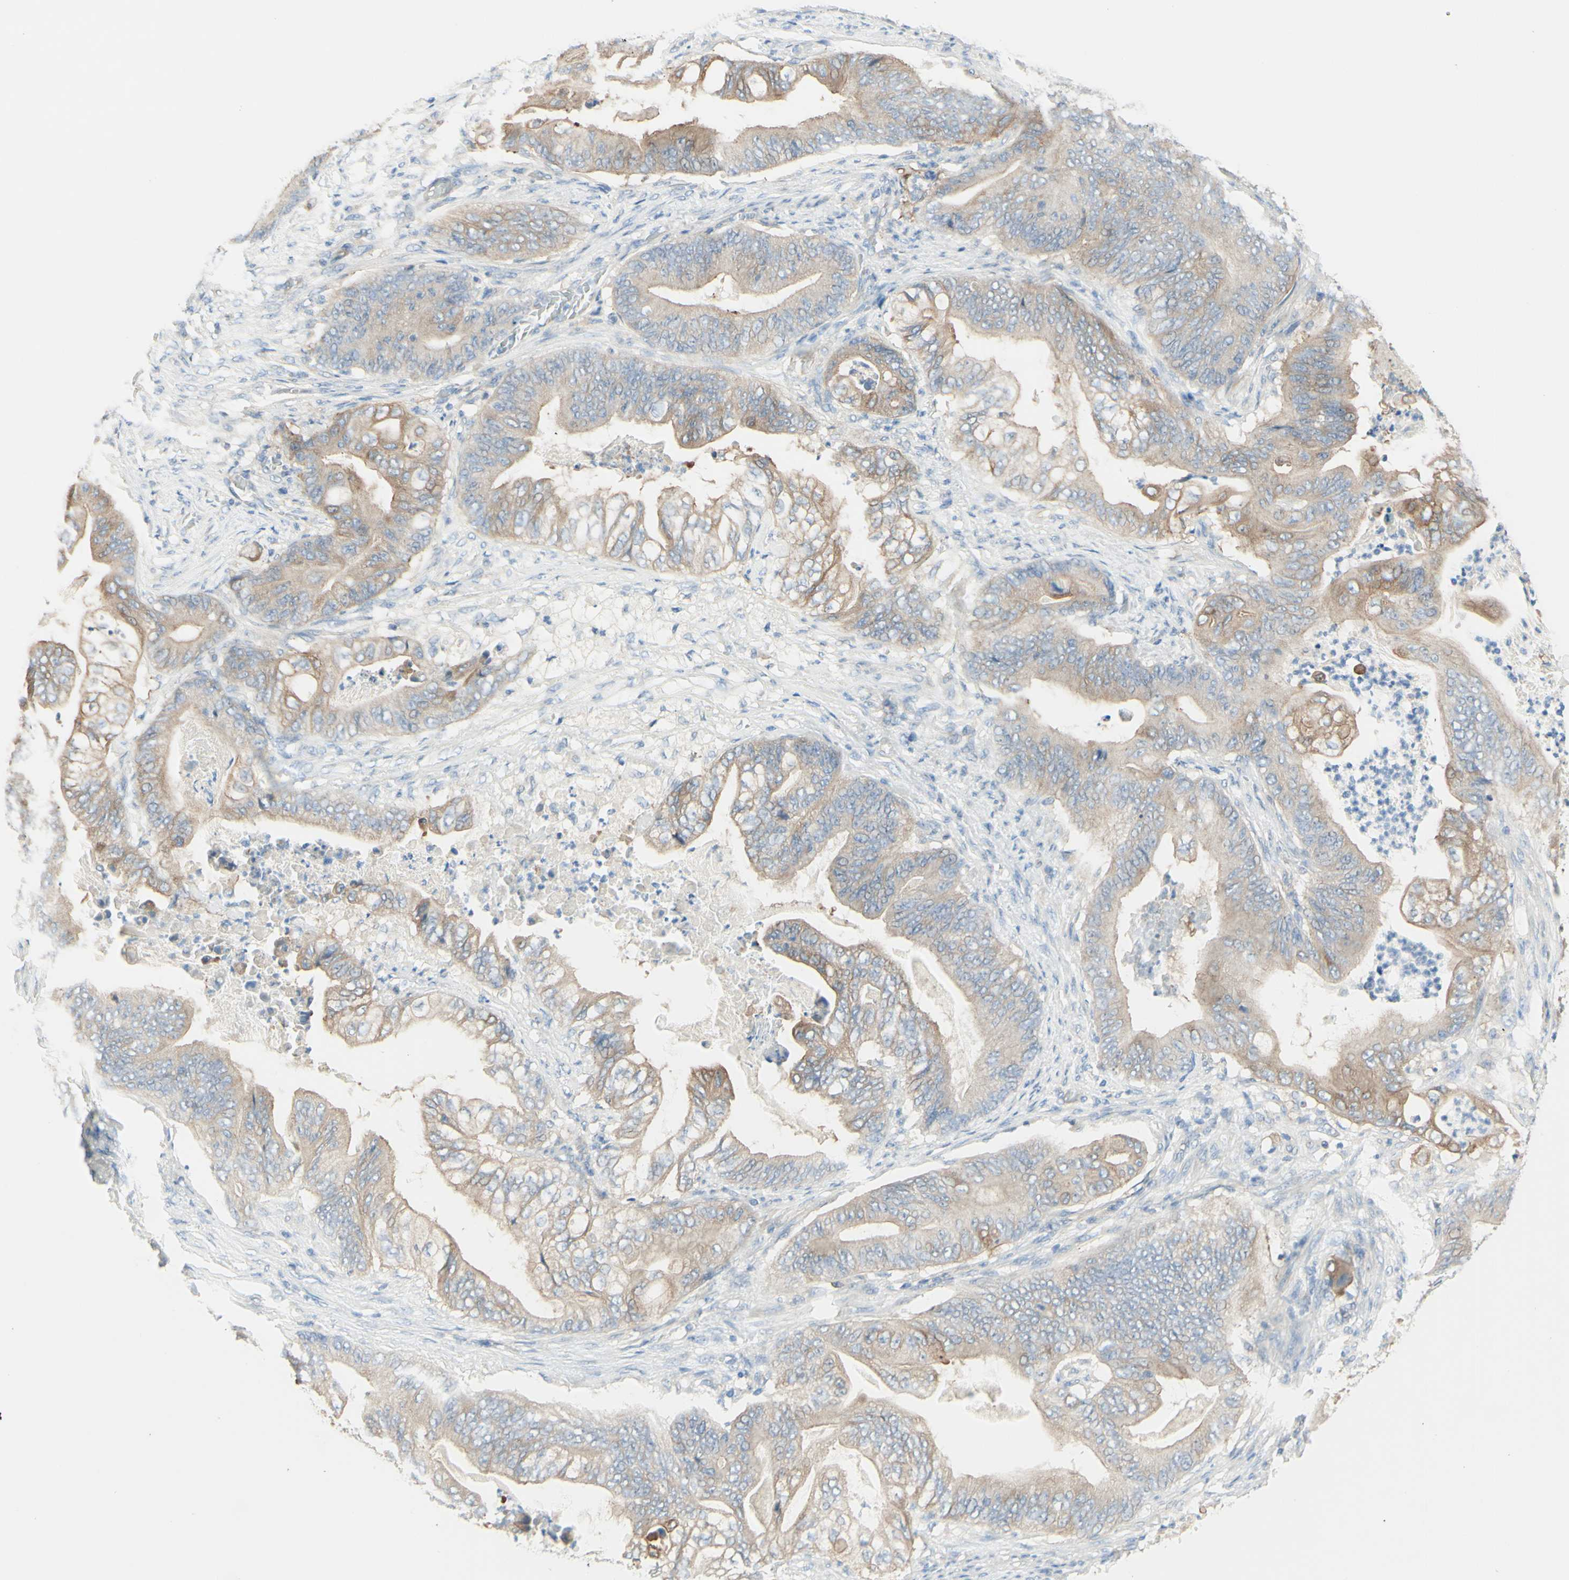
{"staining": {"intensity": "weak", "quantity": ">75%", "location": "cytoplasmic/membranous"}, "tissue": "stomach cancer", "cell_type": "Tumor cells", "image_type": "cancer", "snomed": [{"axis": "morphology", "description": "Adenocarcinoma, NOS"}, {"axis": "topography", "description": "Stomach"}], "caption": "Human stomach adenocarcinoma stained with a protein marker reveals weak staining in tumor cells.", "gene": "MTM1", "patient": {"sex": "female", "age": 73}}